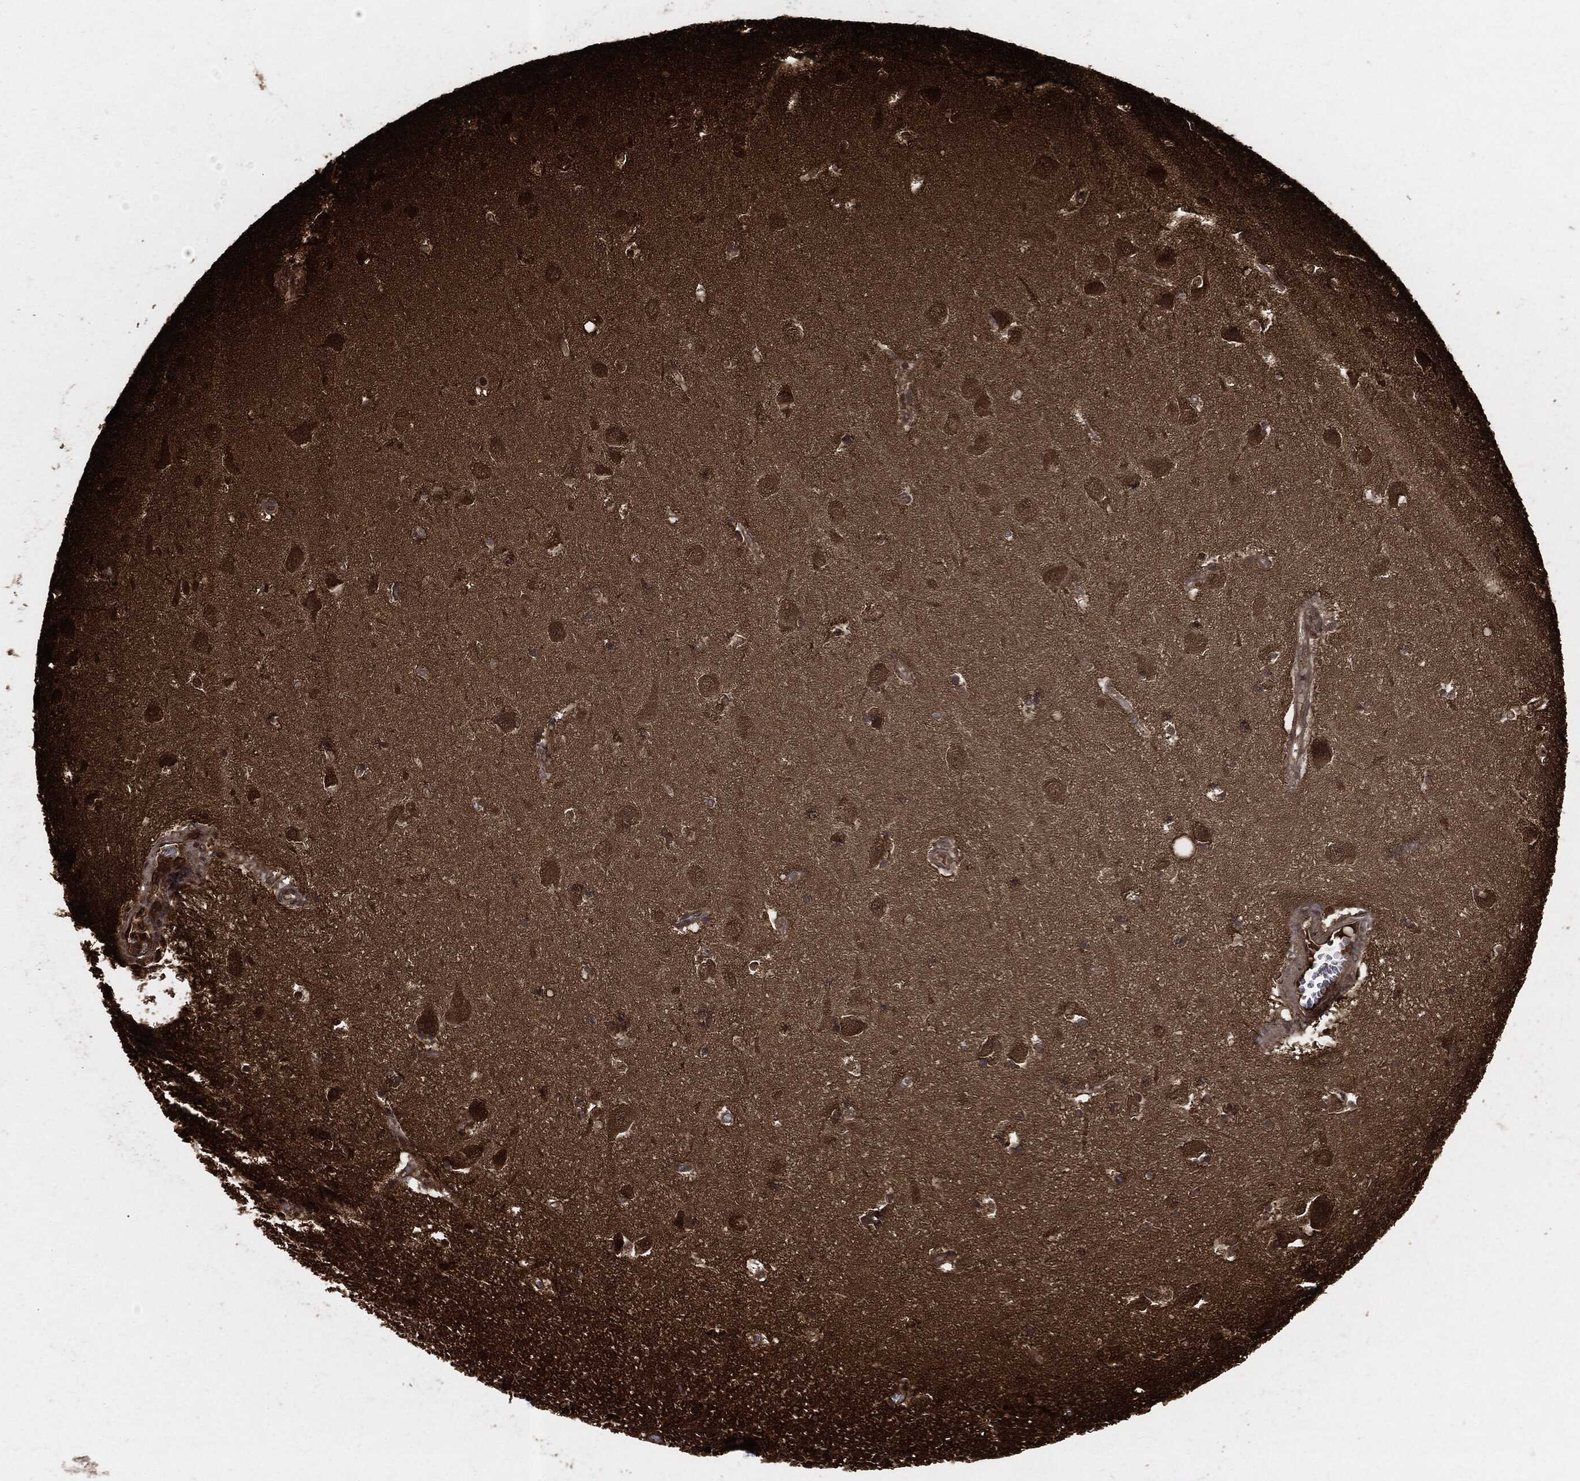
{"staining": {"intensity": "strong", "quantity": "25%-75%", "location": "cytoplasmic/membranous"}, "tissue": "hippocampus", "cell_type": "Glial cells", "image_type": "normal", "snomed": [{"axis": "morphology", "description": "Normal tissue, NOS"}, {"axis": "topography", "description": "Hippocampus"}], "caption": "Hippocampus stained for a protein (brown) reveals strong cytoplasmic/membranous positive staining in approximately 25%-75% of glial cells.", "gene": "YWHAB", "patient": {"sex": "female", "age": 64}}